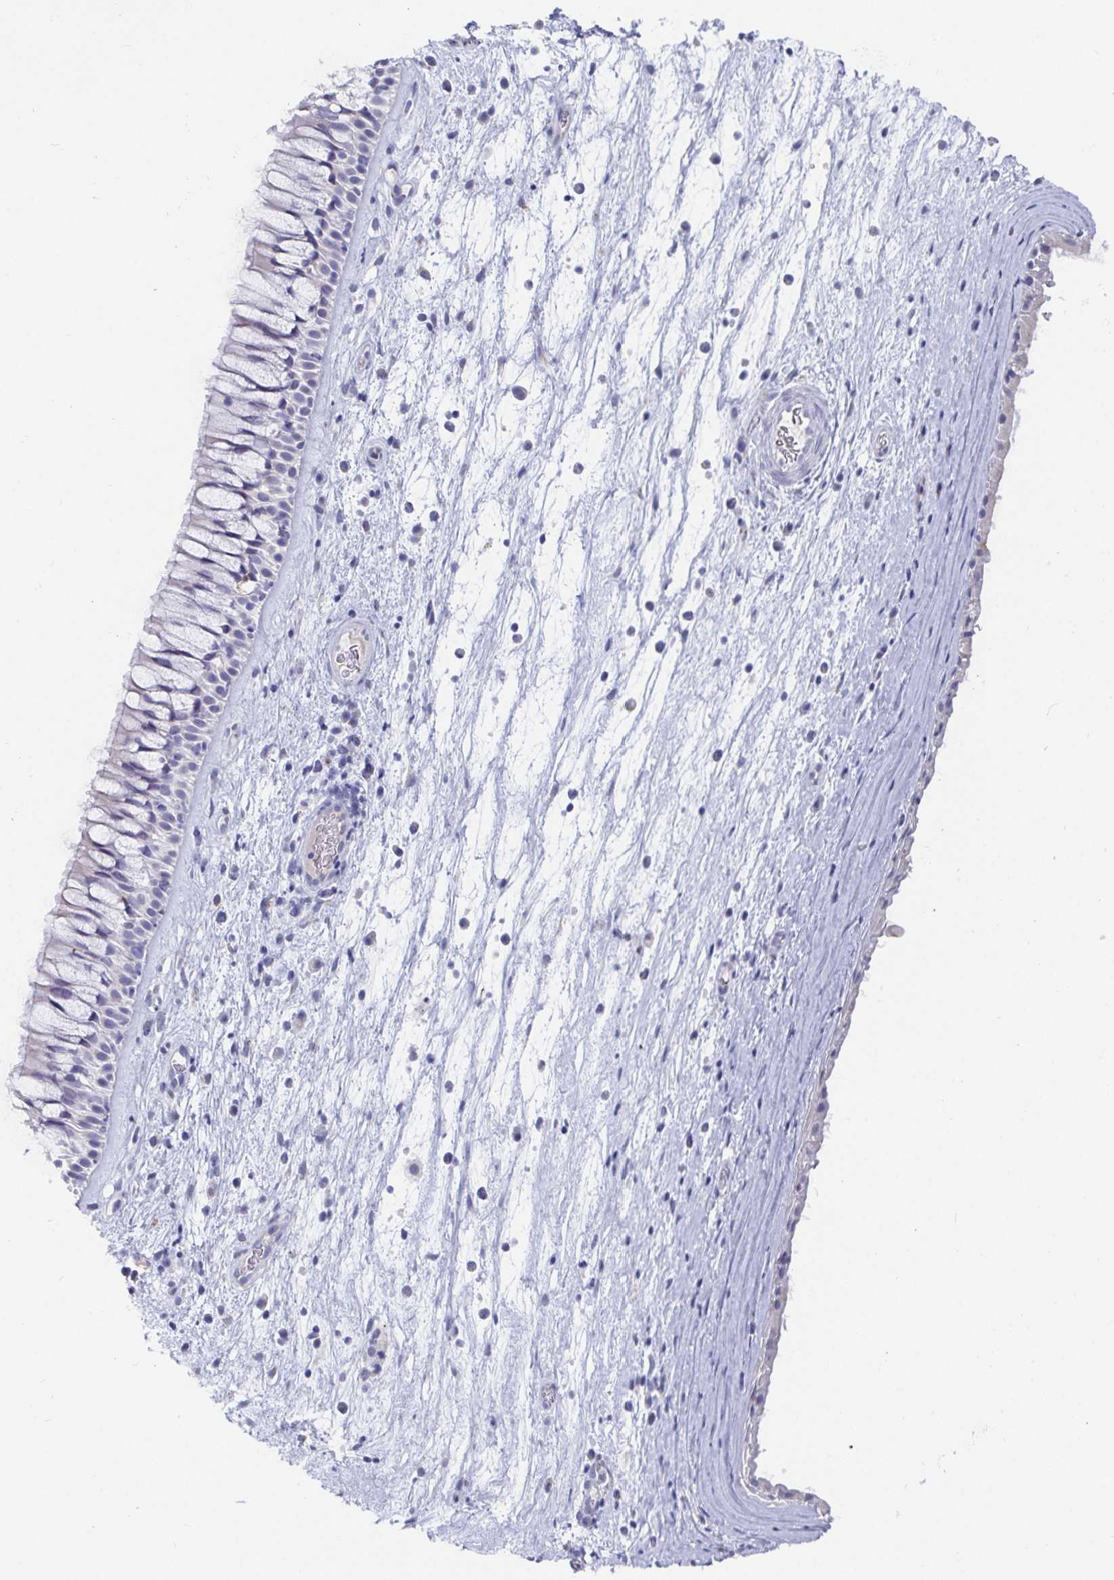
{"staining": {"intensity": "negative", "quantity": "none", "location": "none"}, "tissue": "nasopharynx", "cell_type": "Respiratory epithelial cells", "image_type": "normal", "snomed": [{"axis": "morphology", "description": "Normal tissue, NOS"}, {"axis": "topography", "description": "Nasopharynx"}], "caption": "Immunohistochemistry micrograph of normal human nasopharynx stained for a protein (brown), which exhibits no expression in respiratory epithelial cells. Nuclei are stained in blue.", "gene": "TAS2R39", "patient": {"sex": "male", "age": 74}}